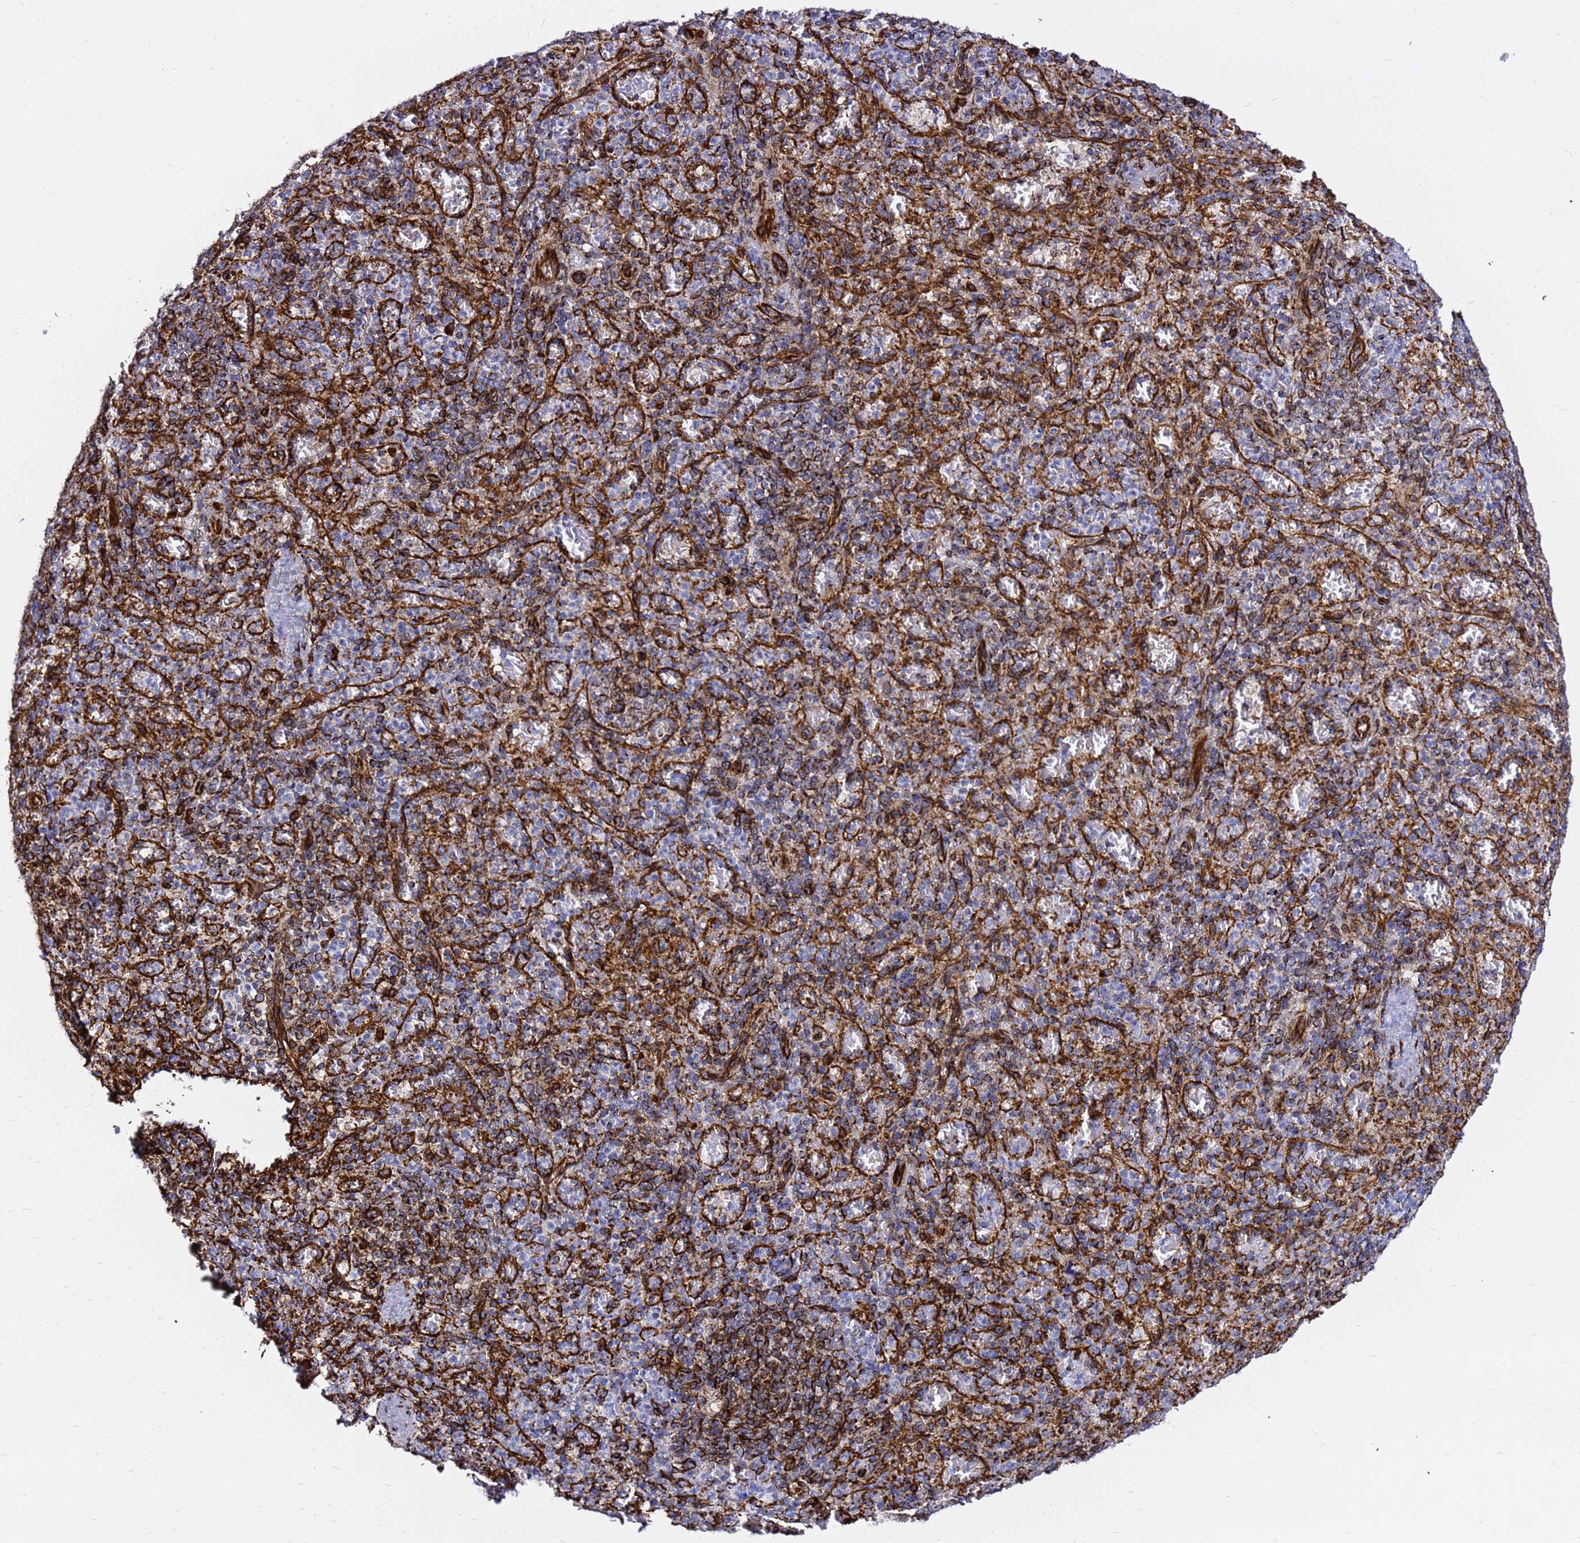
{"staining": {"intensity": "negative", "quantity": "none", "location": "none"}, "tissue": "spleen", "cell_type": "Cells in red pulp", "image_type": "normal", "snomed": [{"axis": "morphology", "description": "Normal tissue, NOS"}, {"axis": "topography", "description": "Spleen"}], "caption": "High magnification brightfield microscopy of unremarkable spleen stained with DAB (3,3'-diaminobenzidine) (brown) and counterstained with hematoxylin (blue): cells in red pulp show no significant staining. (DAB immunohistochemistry (IHC) with hematoxylin counter stain).", "gene": "TUBA8", "patient": {"sex": "female", "age": 74}}